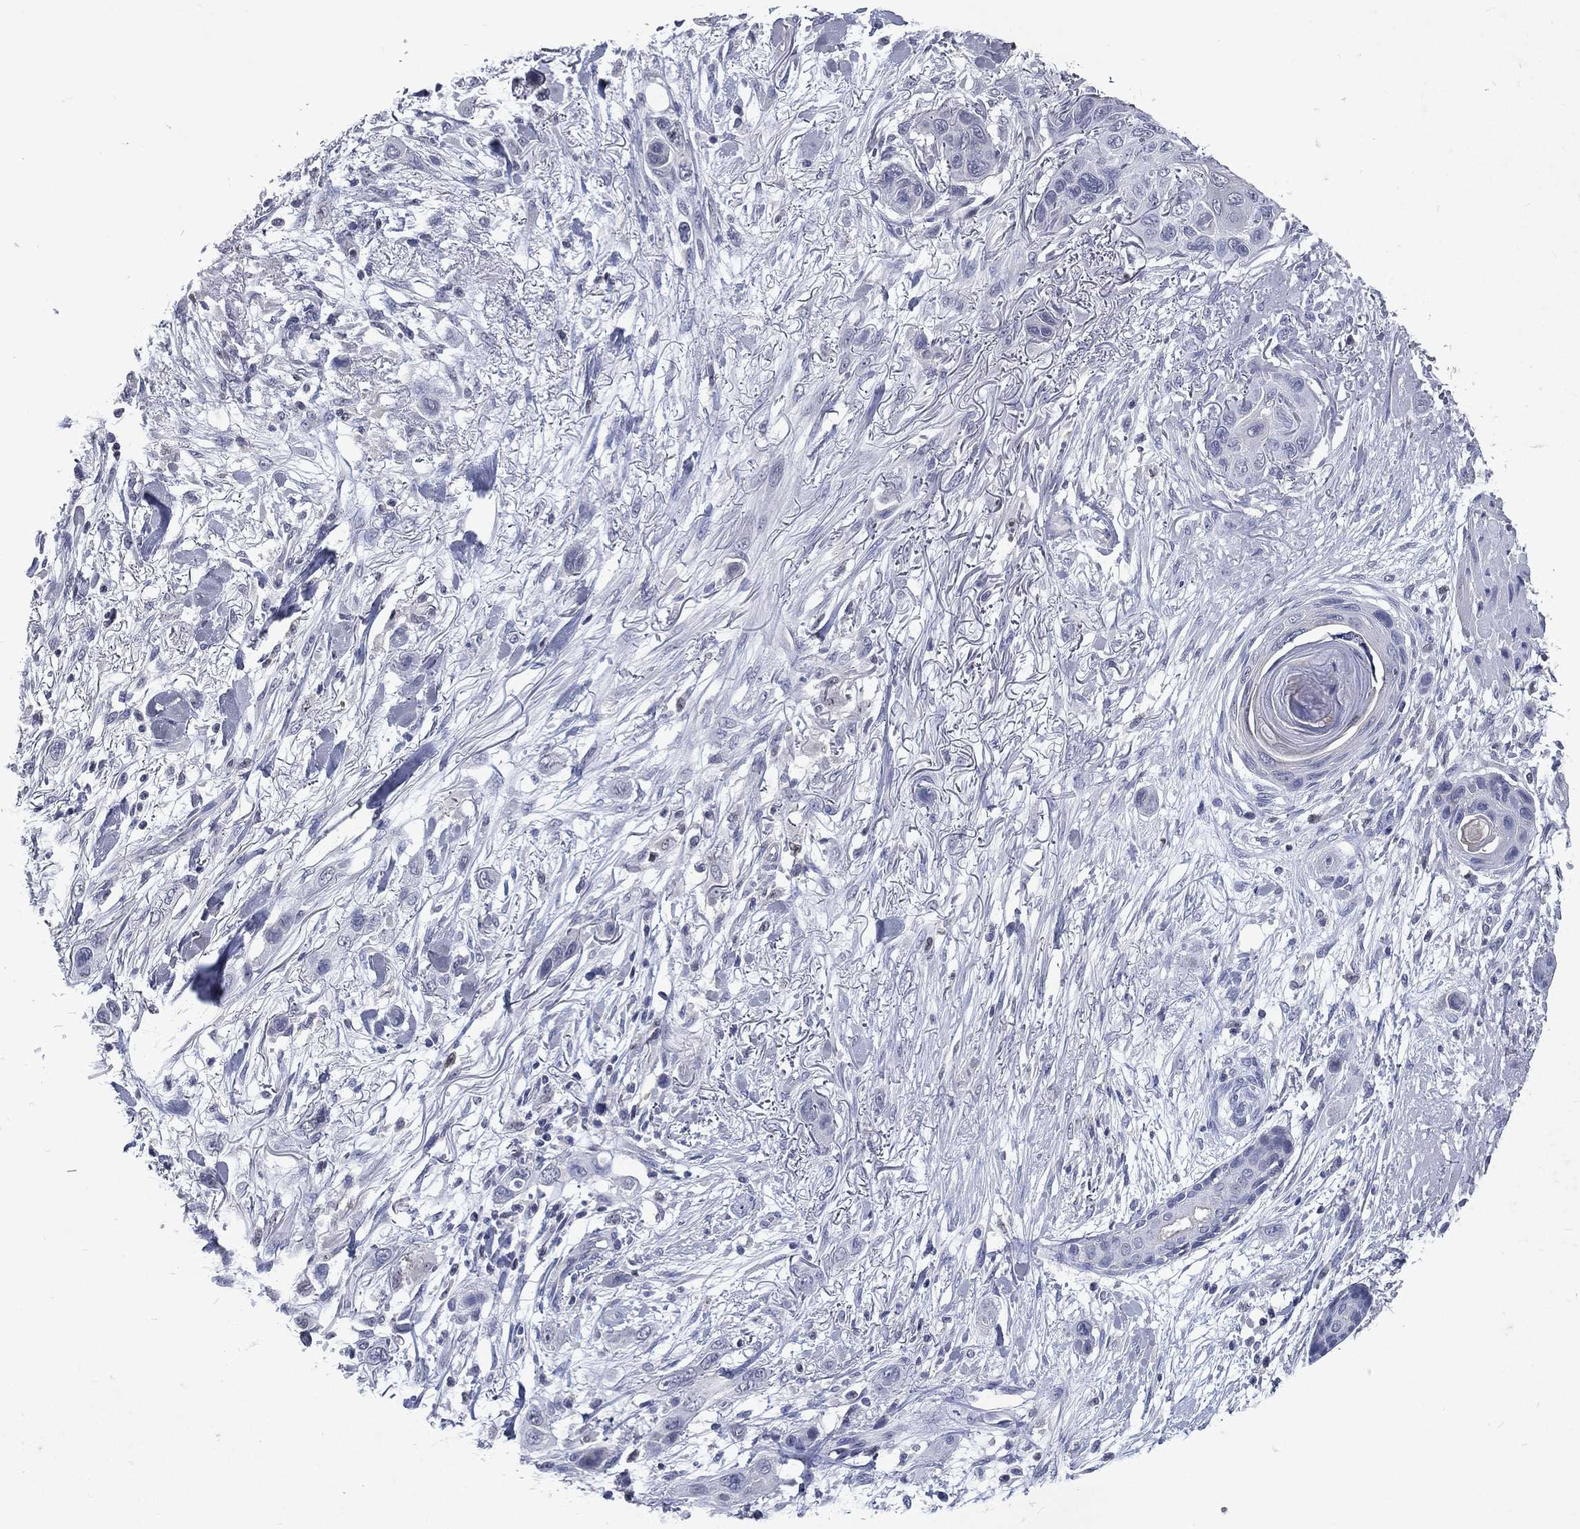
{"staining": {"intensity": "negative", "quantity": "none", "location": "none"}, "tissue": "skin cancer", "cell_type": "Tumor cells", "image_type": "cancer", "snomed": [{"axis": "morphology", "description": "Squamous cell carcinoma, NOS"}, {"axis": "topography", "description": "Skin"}], "caption": "There is no significant expression in tumor cells of skin cancer (squamous cell carcinoma).", "gene": "SLC34A2", "patient": {"sex": "male", "age": 79}}